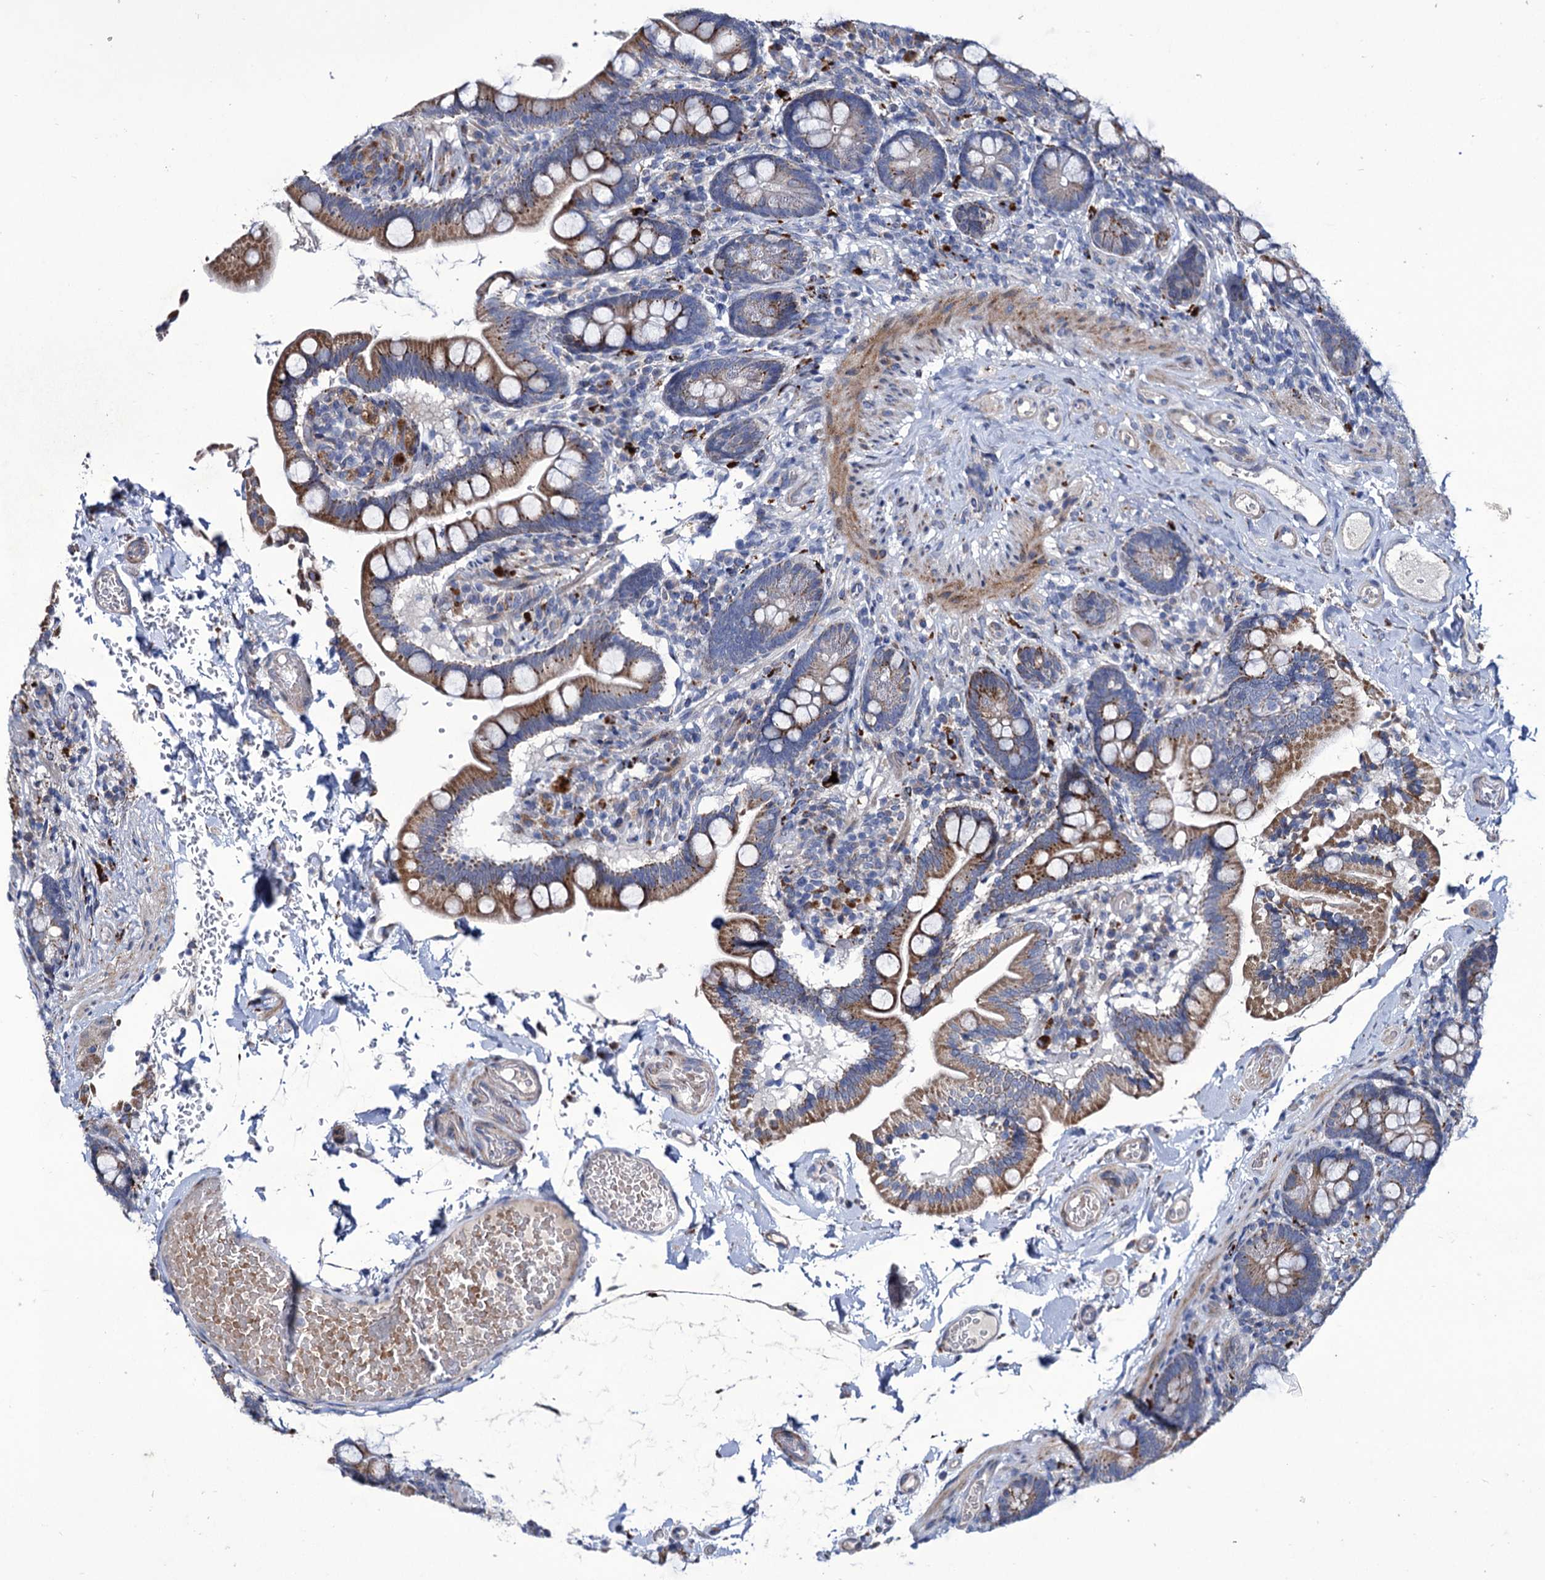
{"staining": {"intensity": "moderate", "quantity": ">75%", "location": "cytoplasmic/membranous"}, "tissue": "small intestine", "cell_type": "Glandular cells", "image_type": "normal", "snomed": [{"axis": "morphology", "description": "Normal tissue, NOS"}, {"axis": "topography", "description": "Small intestine"}], "caption": "Protein expression analysis of normal small intestine shows moderate cytoplasmic/membranous expression in approximately >75% of glandular cells. (Brightfield microscopy of DAB IHC at high magnification).", "gene": "TUBGCP5", "patient": {"sex": "female", "age": 64}}